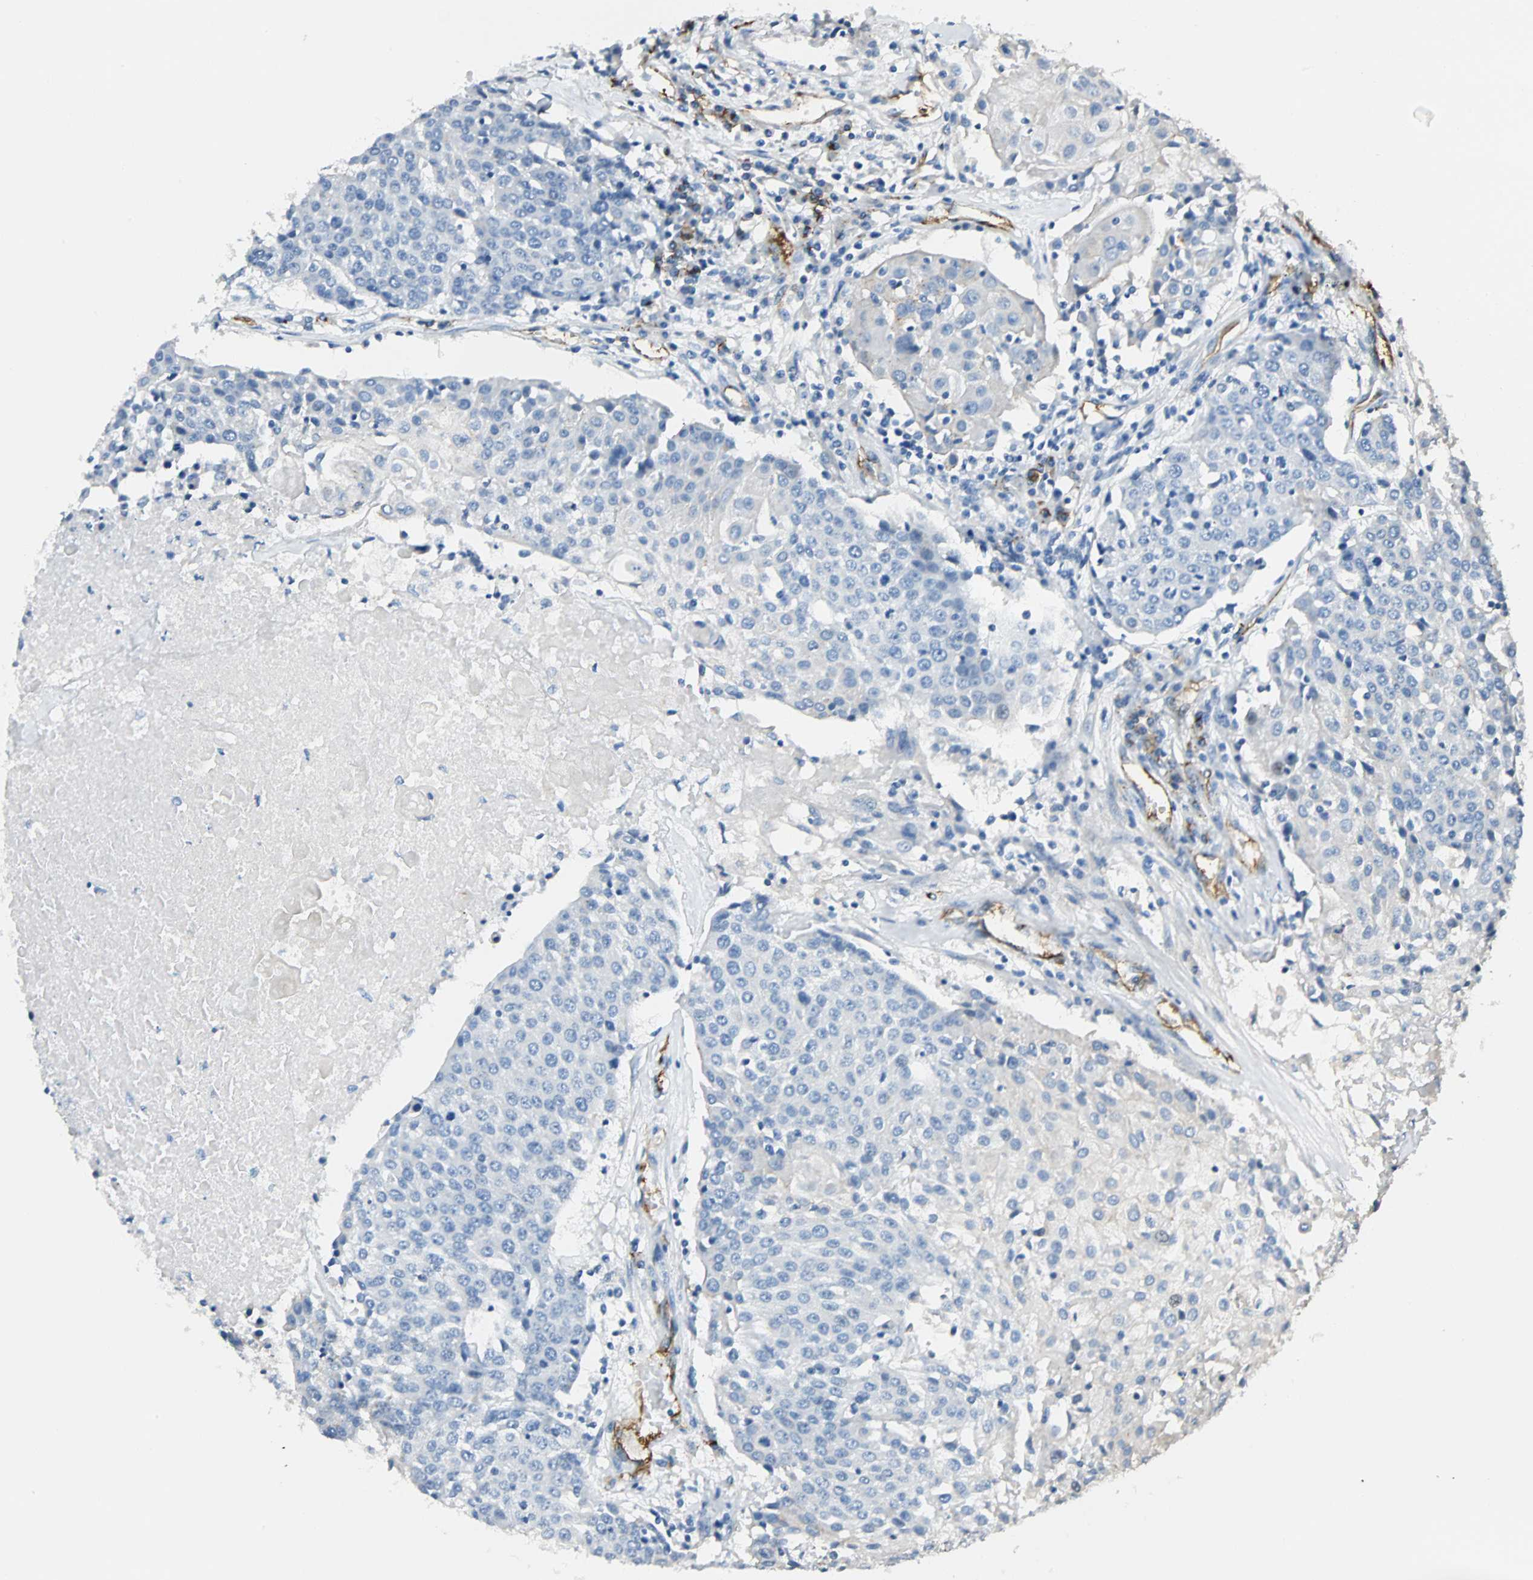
{"staining": {"intensity": "weak", "quantity": "<25%", "location": "cytoplasmic/membranous"}, "tissue": "urothelial cancer", "cell_type": "Tumor cells", "image_type": "cancer", "snomed": [{"axis": "morphology", "description": "Urothelial carcinoma, High grade"}, {"axis": "topography", "description": "Urinary bladder"}], "caption": "A histopathology image of urothelial carcinoma (high-grade) stained for a protein demonstrates no brown staining in tumor cells.", "gene": "VPS9D1", "patient": {"sex": "female", "age": 85}}